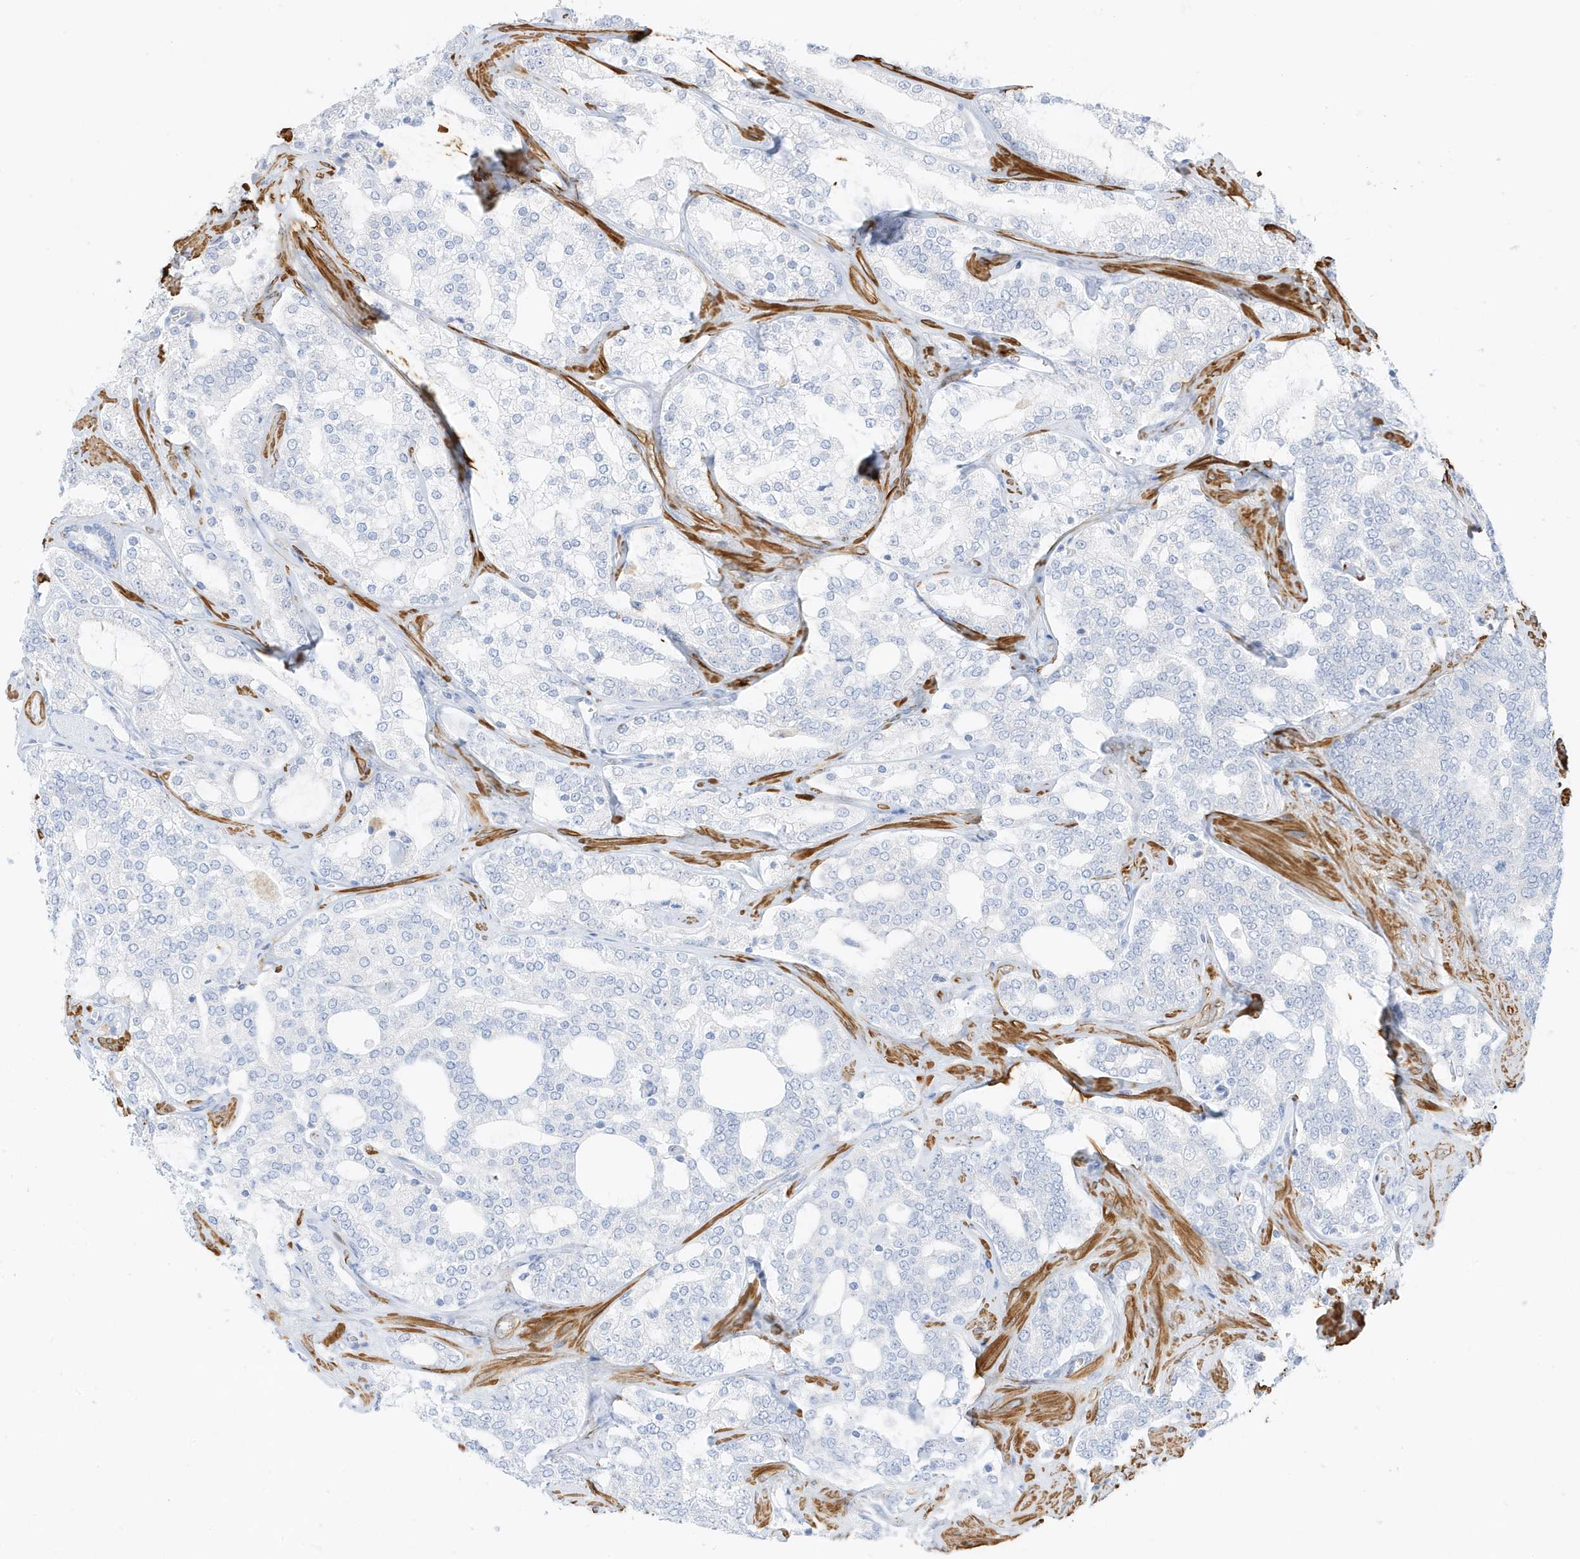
{"staining": {"intensity": "negative", "quantity": "none", "location": "none"}, "tissue": "prostate cancer", "cell_type": "Tumor cells", "image_type": "cancer", "snomed": [{"axis": "morphology", "description": "Adenocarcinoma, High grade"}, {"axis": "topography", "description": "Prostate"}], "caption": "DAB (3,3'-diaminobenzidine) immunohistochemical staining of adenocarcinoma (high-grade) (prostate) demonstrates no significant positivity in tumor cells.", "gene": "SLC22A13", "patient": {"sex": "male", "age": 64}}